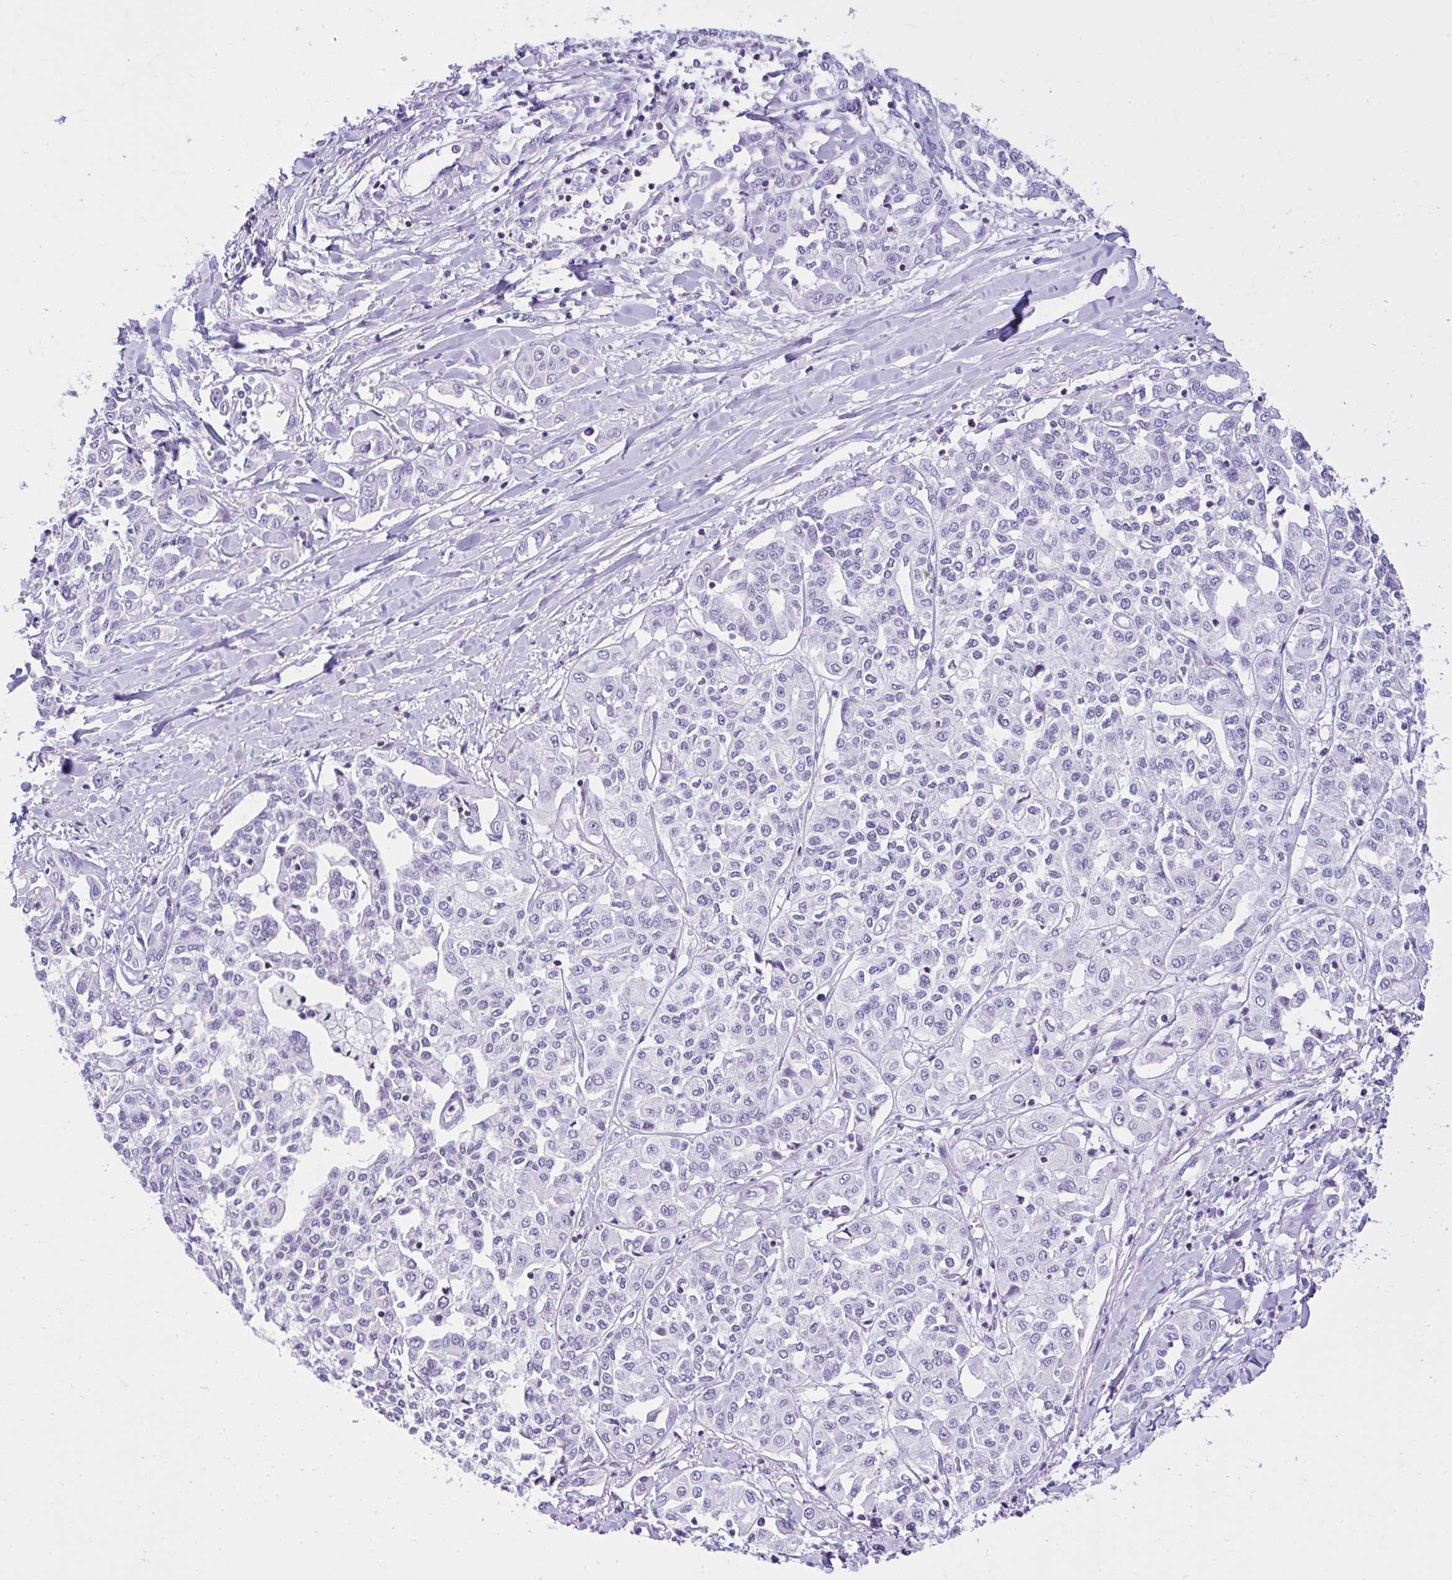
{"staining": {"intensity": "negative", "quantity": "none", "location": "none"}, "tissue": "liver cancer", "cell_type": "Tumor cells", "image_type": "cancer", "snomed": [{"axis": "morphology", "description": "Cholangiocarcinoma"}, {"axis": "topography", "description": "Liver"}], "caption": "Immunohistochemical staining of liver cholangiocarcinoma demonstrates no significant positivity in tumor cells. The staining is performed using DAB brown chromogen with nuclei counter-stained in using hematoxylin.", "gene": "KRT27", "patient": {"sex": "female", "age": 77}}